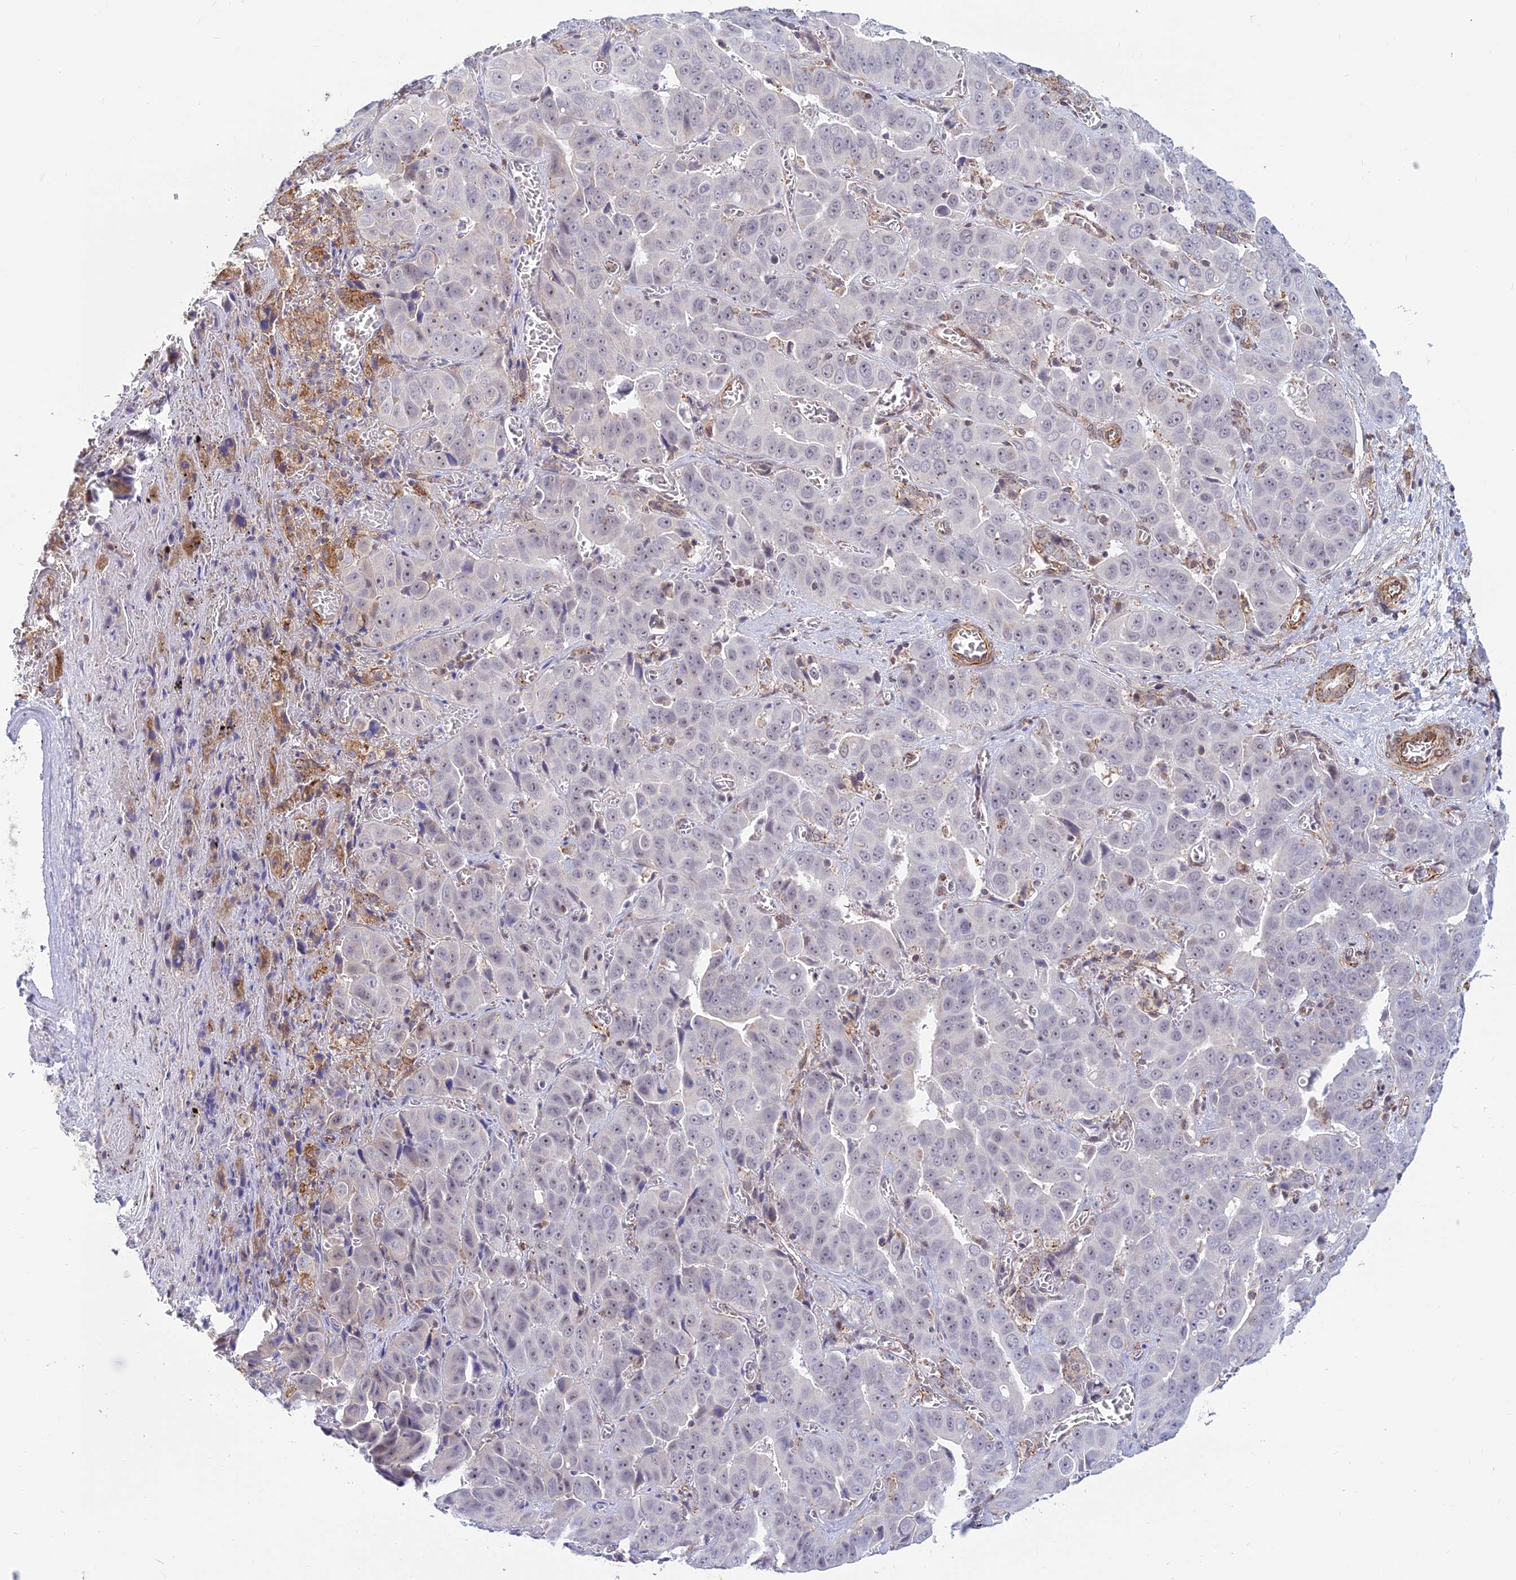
{"staining": {"intensity": "negative", "quantity": "none", "location": "none"}, "tissue": "liver cancer", "cell_type": "Tumor cells", "image_type": "cancer", "snomed": [{"axis": "morphology", "description": "Cholangiocarcinoma"}, {"axis": "topography", "description": "Liver"}], "caption": "The photomicrograph reveals no staining of tumor cells in liver cancer (cholangiocarcinoma). Brightfield microscopy of IHC stained with DAB (3,3'-diaminobenzidine) (brown) and hematoxylin (blue), captured at high magnification.", "gene": "SAPCD2", "patient": {"sex": "female", "age": 52}}